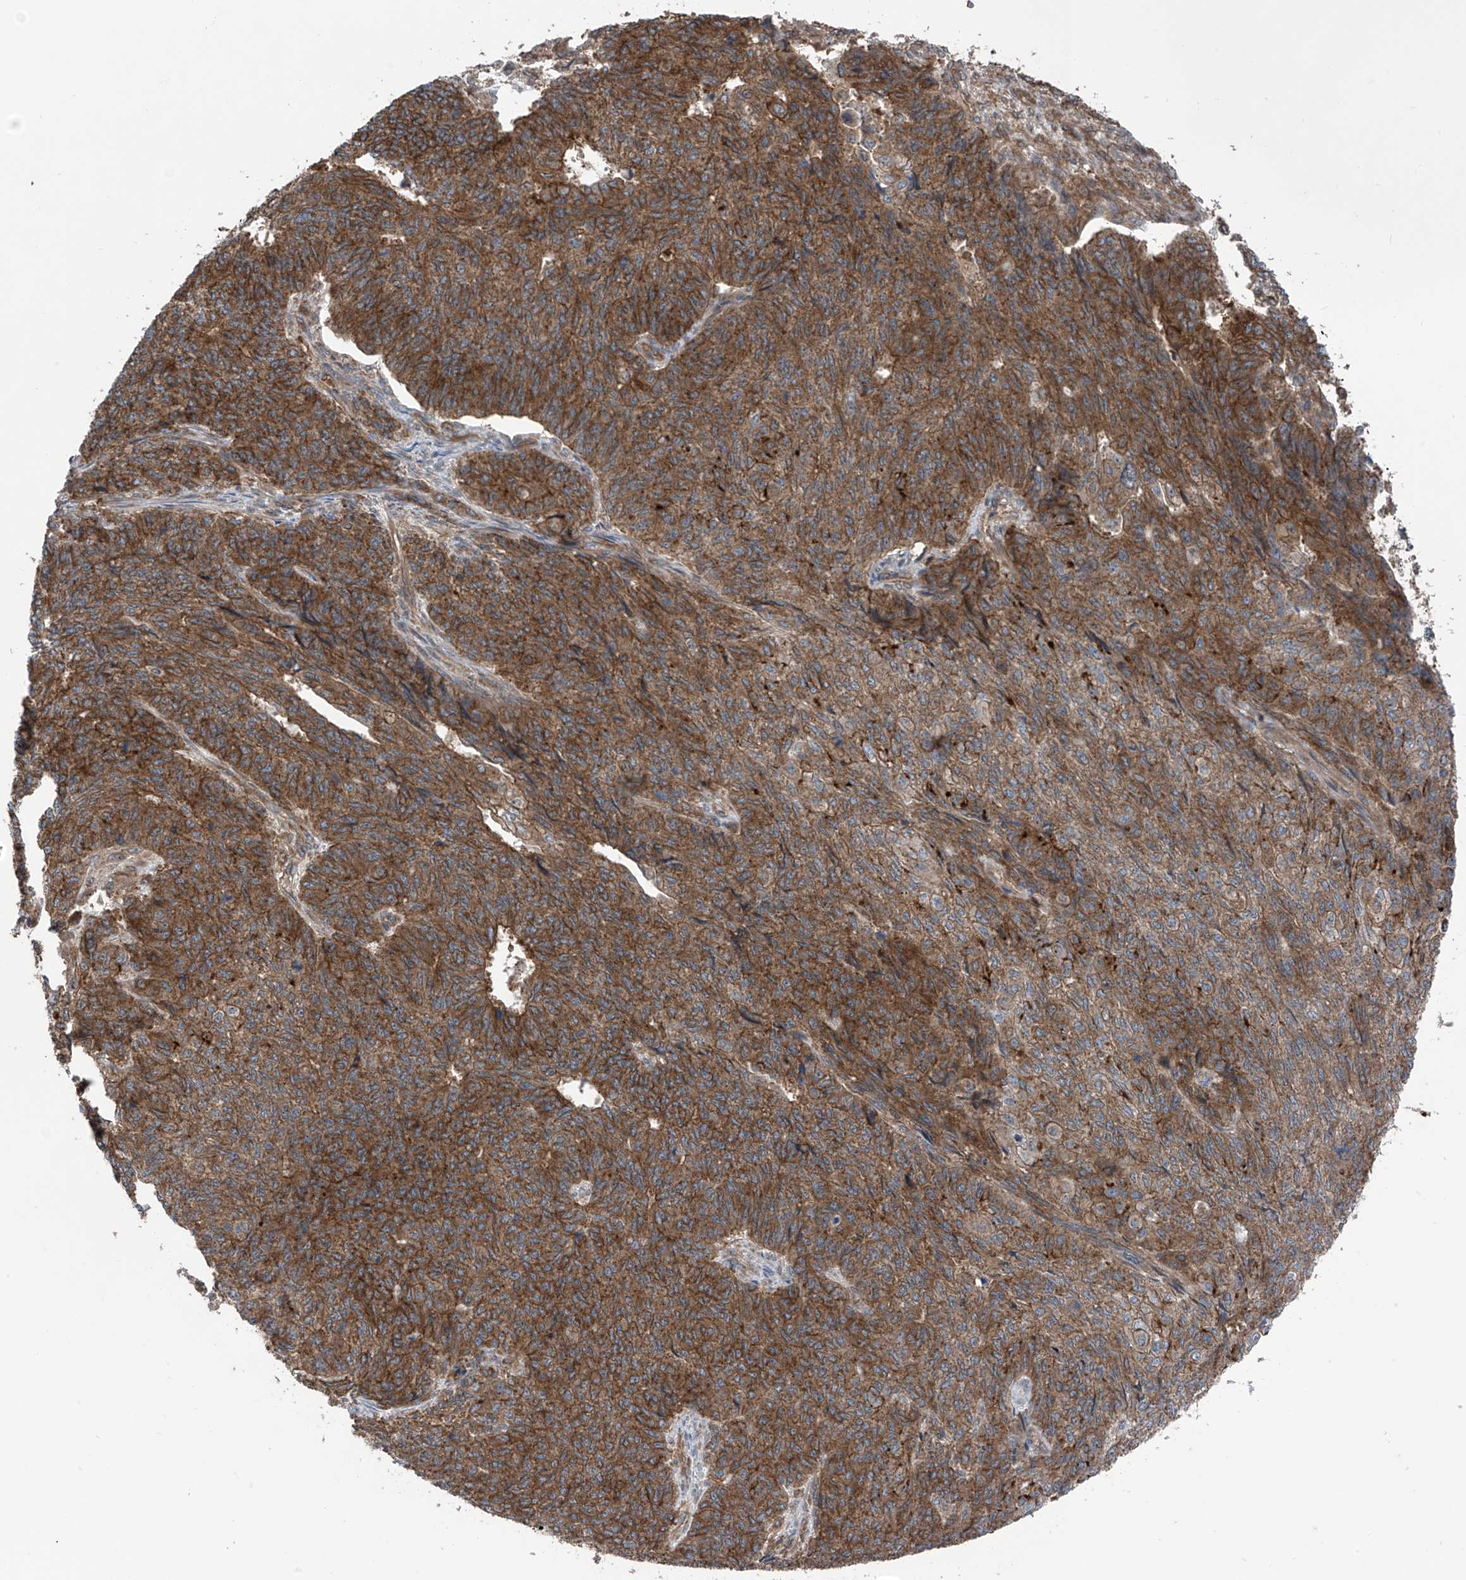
{"staining": {"intensity": "strong", "quantity": ">75%", "location": "cytoplasmic/membranous"}, "tissue": "endometrial cancer", "cell_type": "Tumor cells", "image_type": "cancer", "snomed": [{"axis": "morphology", "description": "Adenocarcinoma, NOS"}, {"axis": "topography", "description": "Endometrium"}], "caption": "This is an image of immunohistochemistry (IHC) staining of endometrial cancer (adenocarcinoma), which shows strong expression in the cytoplasmic/membranous of tumor cells.", "gene": "CHPF", "patient": {"sex": "female", "age": 32}}